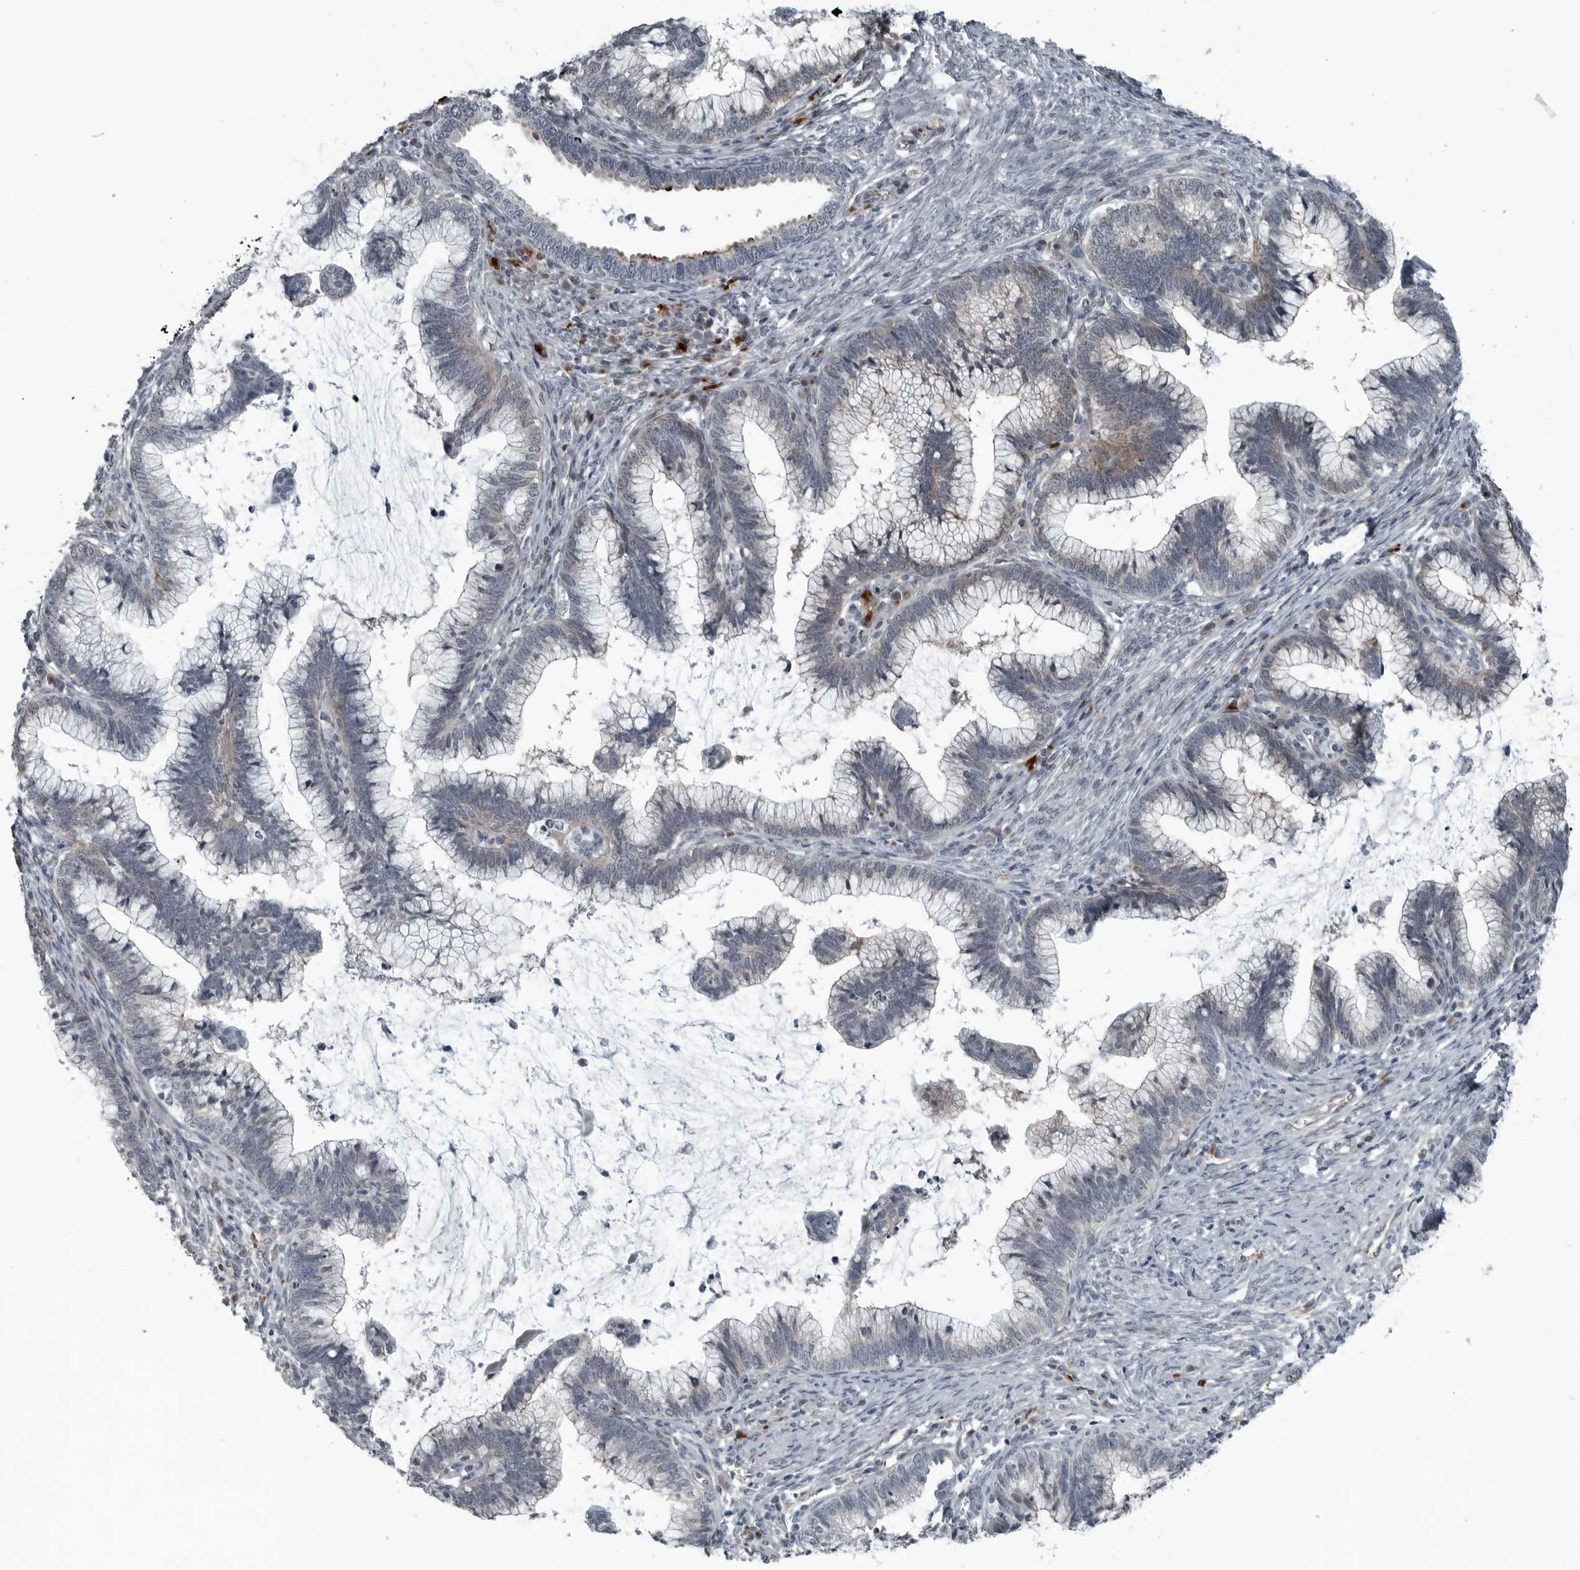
{"staining": {"intensity": "weak", "quantity": "<25%", "location": "cytoplasmic/membranous"}, "tissue": "cervical cancer", "cell_type": "Tumor cells", "image_type": "cancer", "snomed": [{"axis": "morphology", "description": "Adenocarcinoma, NOS"}, {"axis": "topography", "description": "Cervix"}], "caption": "There is no significant positivity in tumor cells of cervical cancer.", "gene": "GAK", "patient": {"sex": "female", "age": 36}}